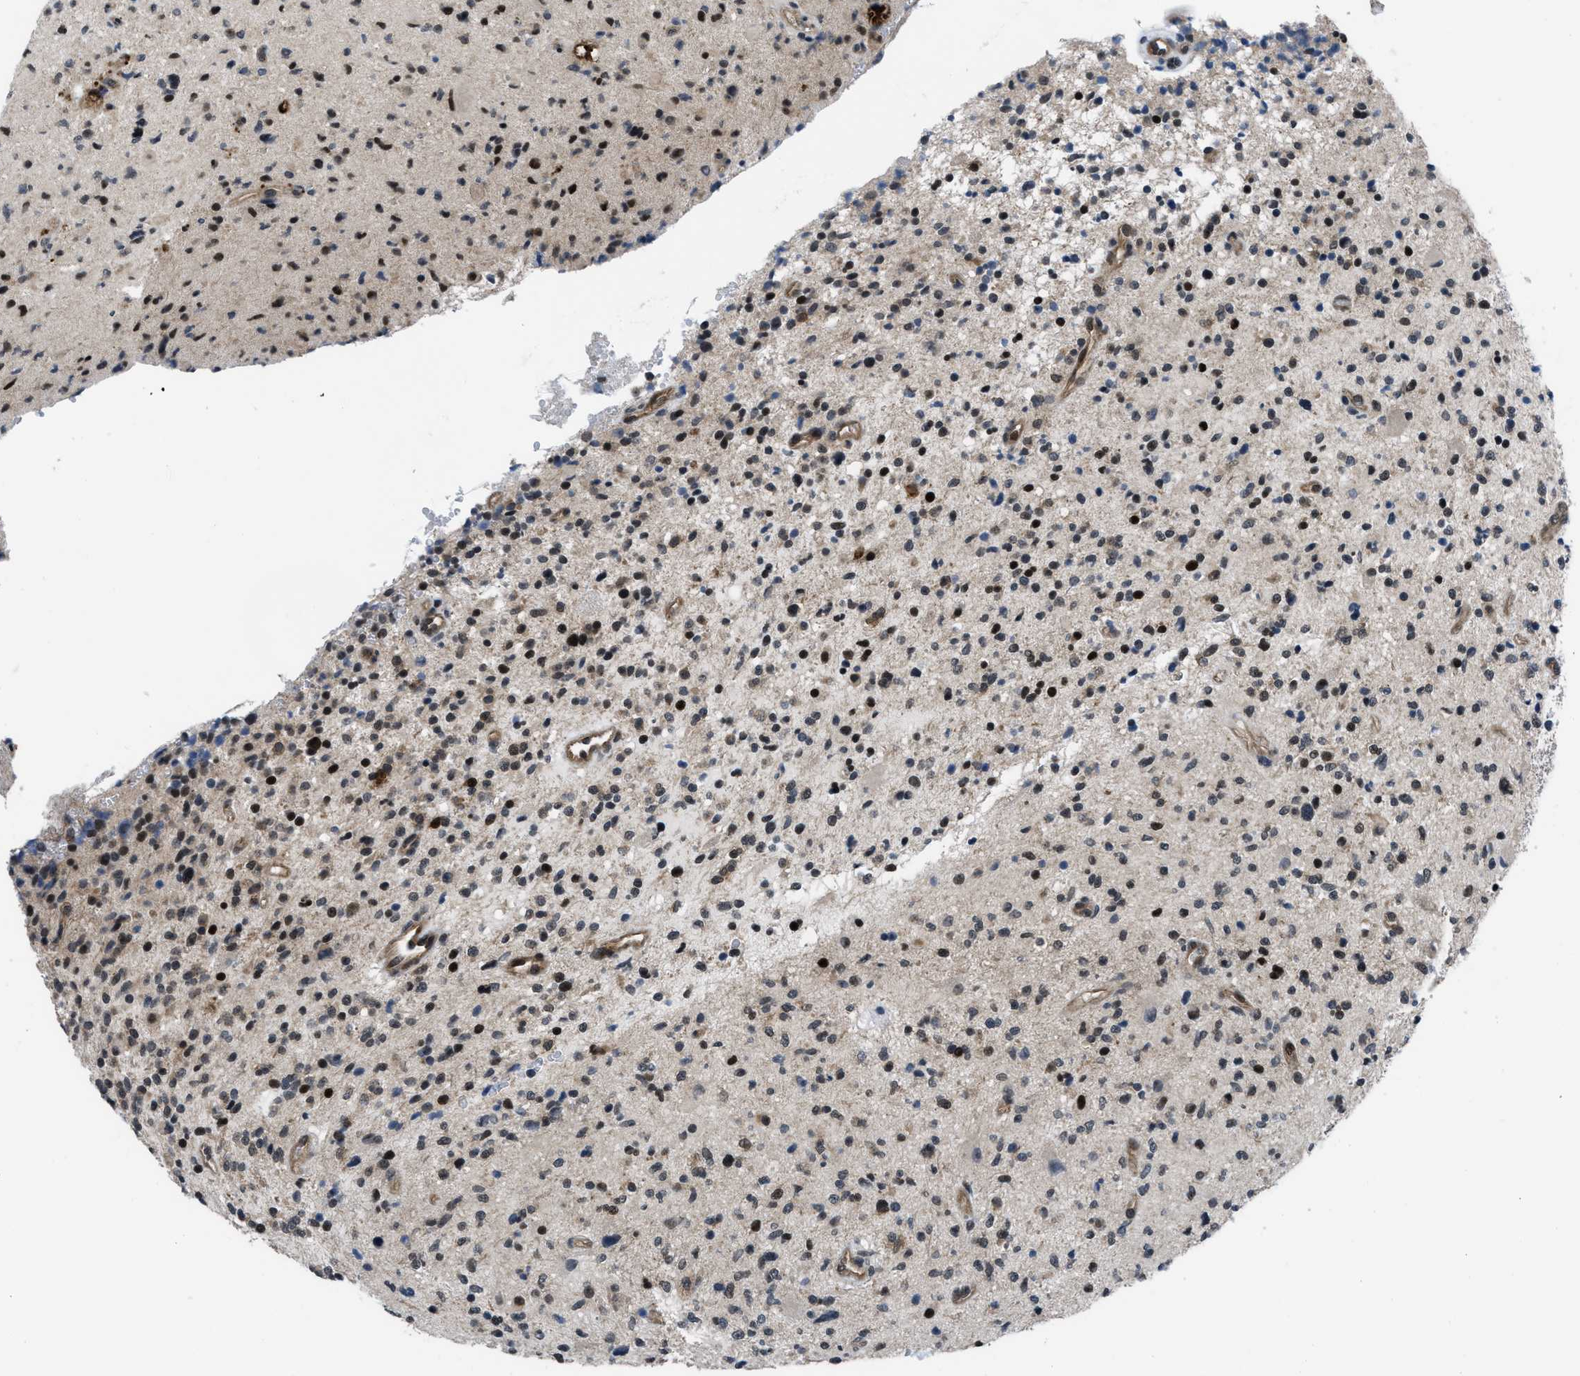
{"staining": {"intensity": "strong", "quantity": "25%-75%", "location": "nuclear"}, "tissue": "glioma", "cell_type": "Tumor cells", "image_type": "cancer", "snomed": [{"axis": "morphology", "description": "Glioma, malignant, High grade"}, {"axis": "topography", "description": "Brain"}], "caption": "Immunohistochemical staining of human glioma exhibits high levels of strong nuclear staining in approximately 25%-75% of tumor cells.", "gene": "SETD5", "patient": {"sex": "male", "age": 48}}